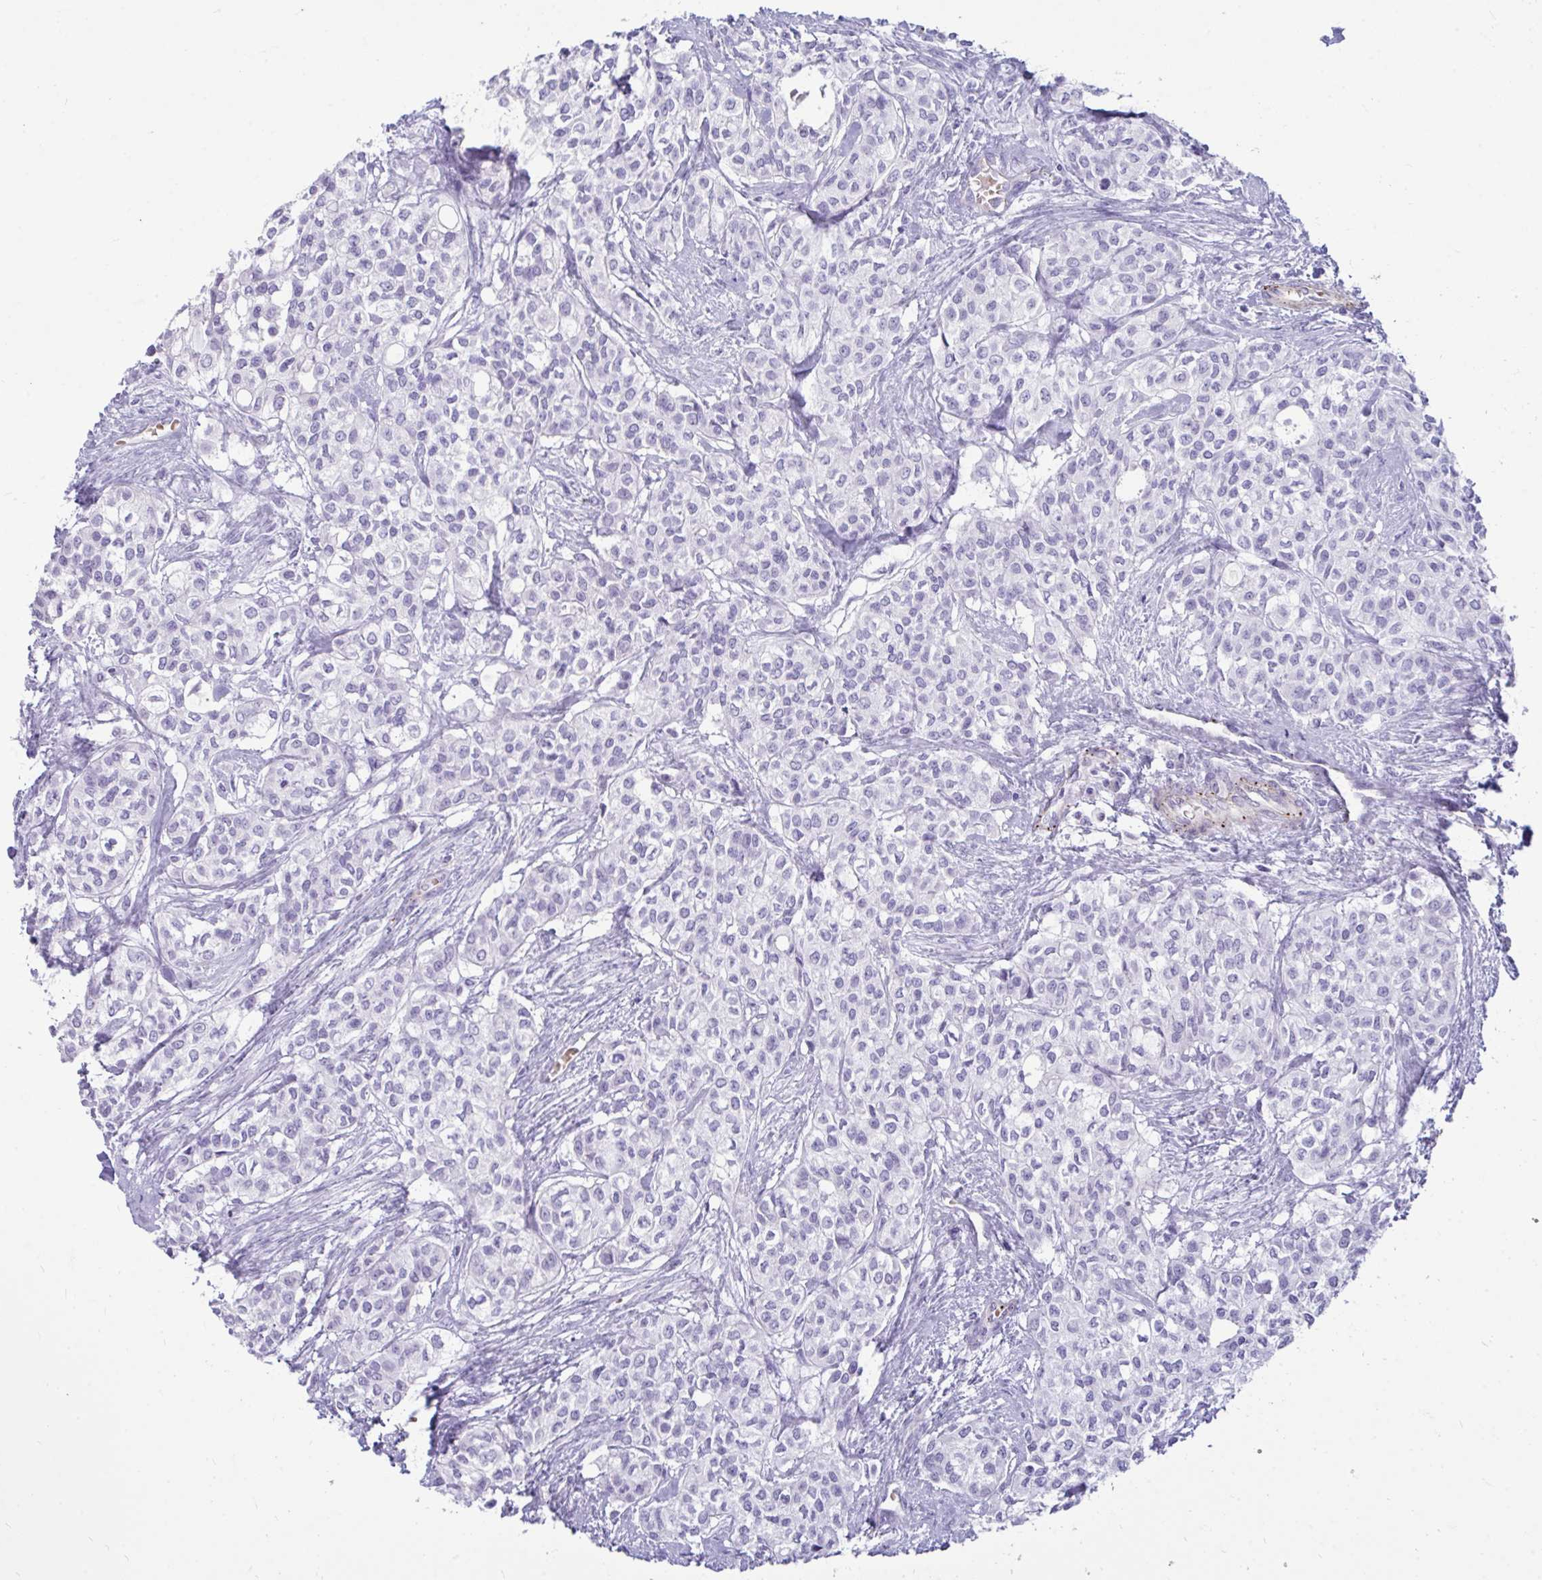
{"staining": {"intensity": "negative", "quantity": "none", "location": "none"}, "tissue": "head and neck cancer", "cell_type": "Tumor cells", "image_type": "cancer", "snomed": [{"axis": "morphology", "description": "Adenocarcinoma, NOS"}, {"axis": "topography", "description": "Head-Neck"}], "caption": "An immunohistochemistry histopathology image of head and neck cancer (adenocarcinoma) is shown. There is no staining in tumor cells of head and neck cancer (adenocarcinoma).", "gene": "UBL3", "patient": {"sex": "male", "age": 81}}